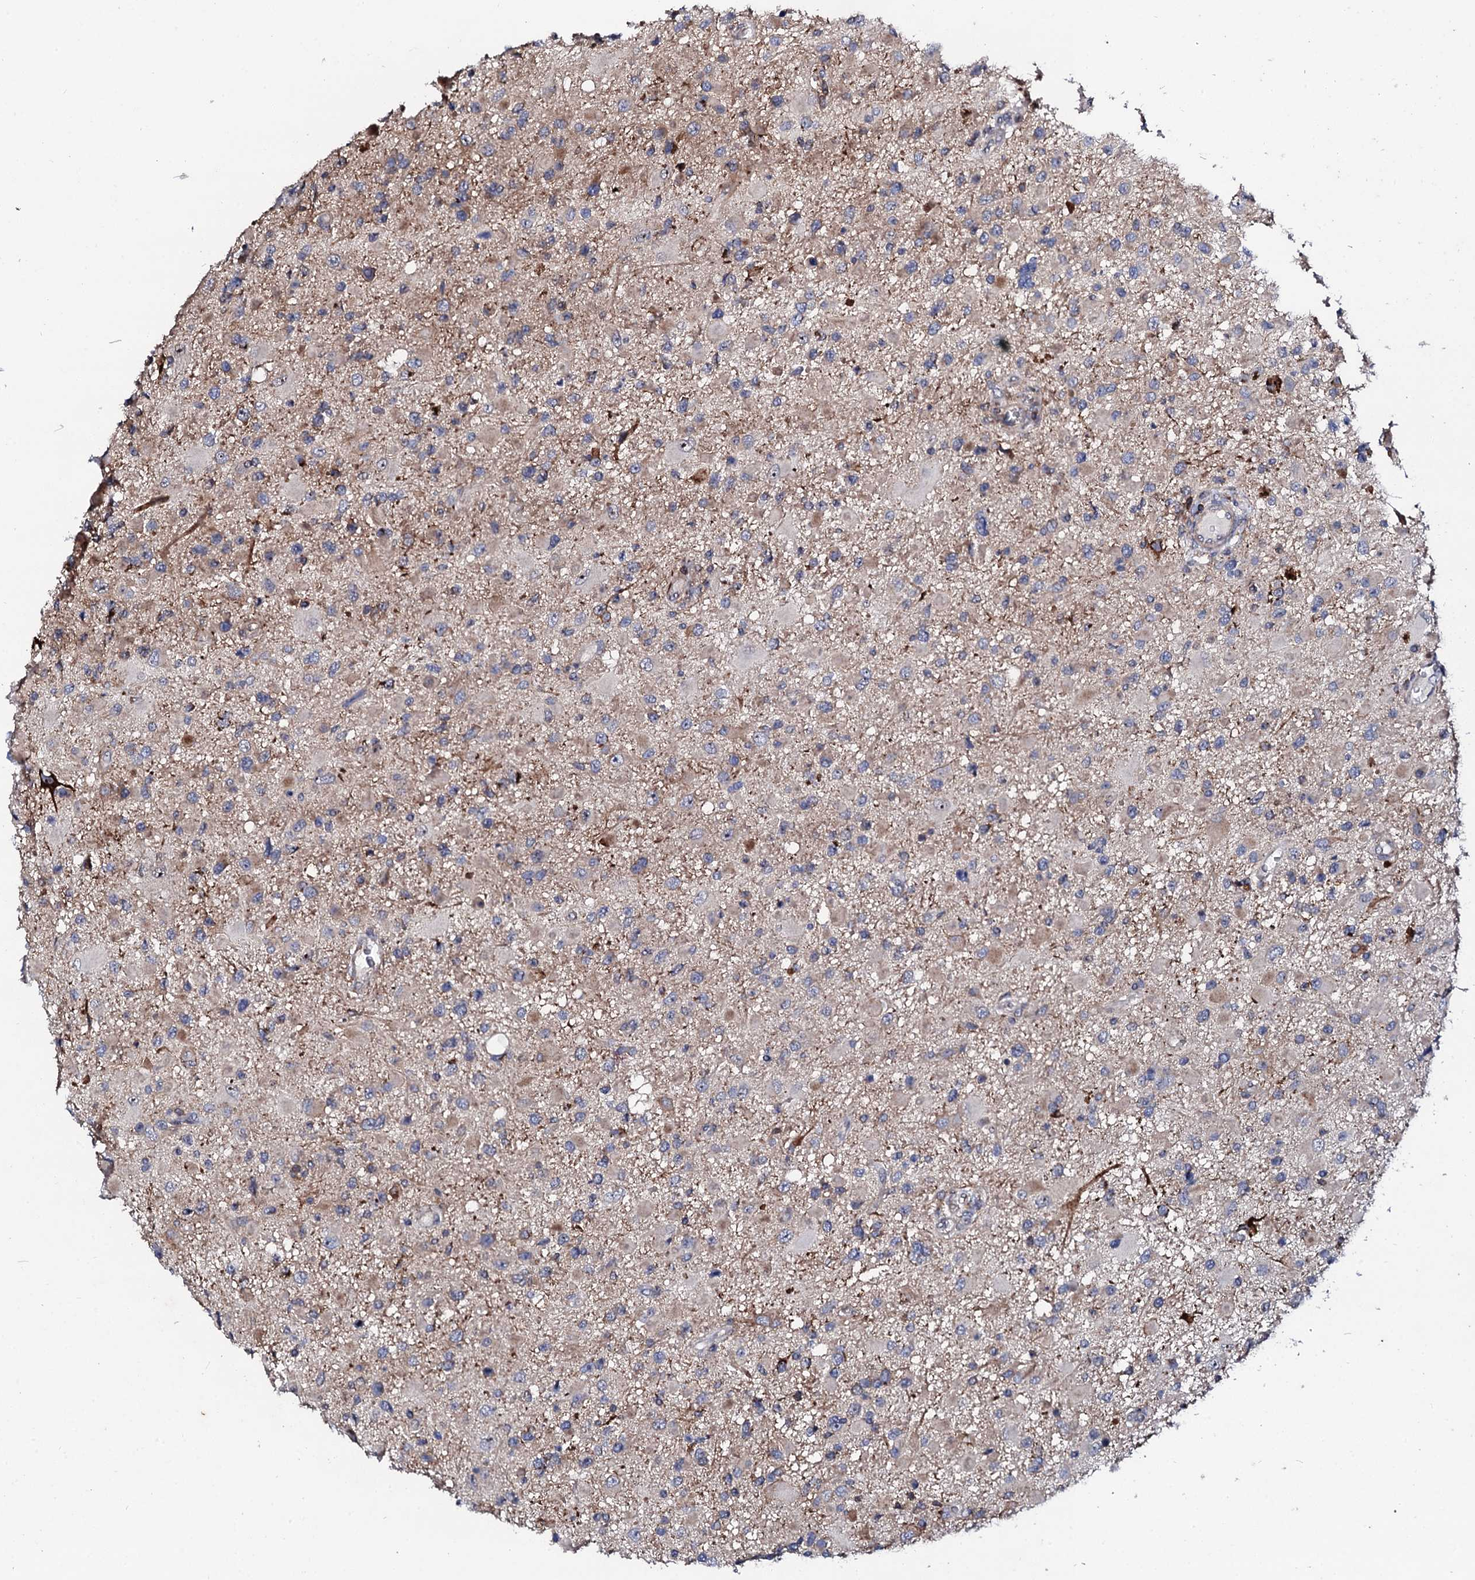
{"staining": {"intensity": "negative", "quantity": "none", "location": "none"}, "tissue": "glioma", "cell_type": "Tumor cells", "image_type": "cancer", "snomed": [{"axis": "morphology", "description": "Glioma, malignant, High grade"}, {"axis": "topography", "description": "Brain"}], "caption": "This is an IHC histopathology image of glioma. There is no positivity in tumor cells.", "gene": "GTPBP4", "patient": {"sex": "male", "age": 53}}